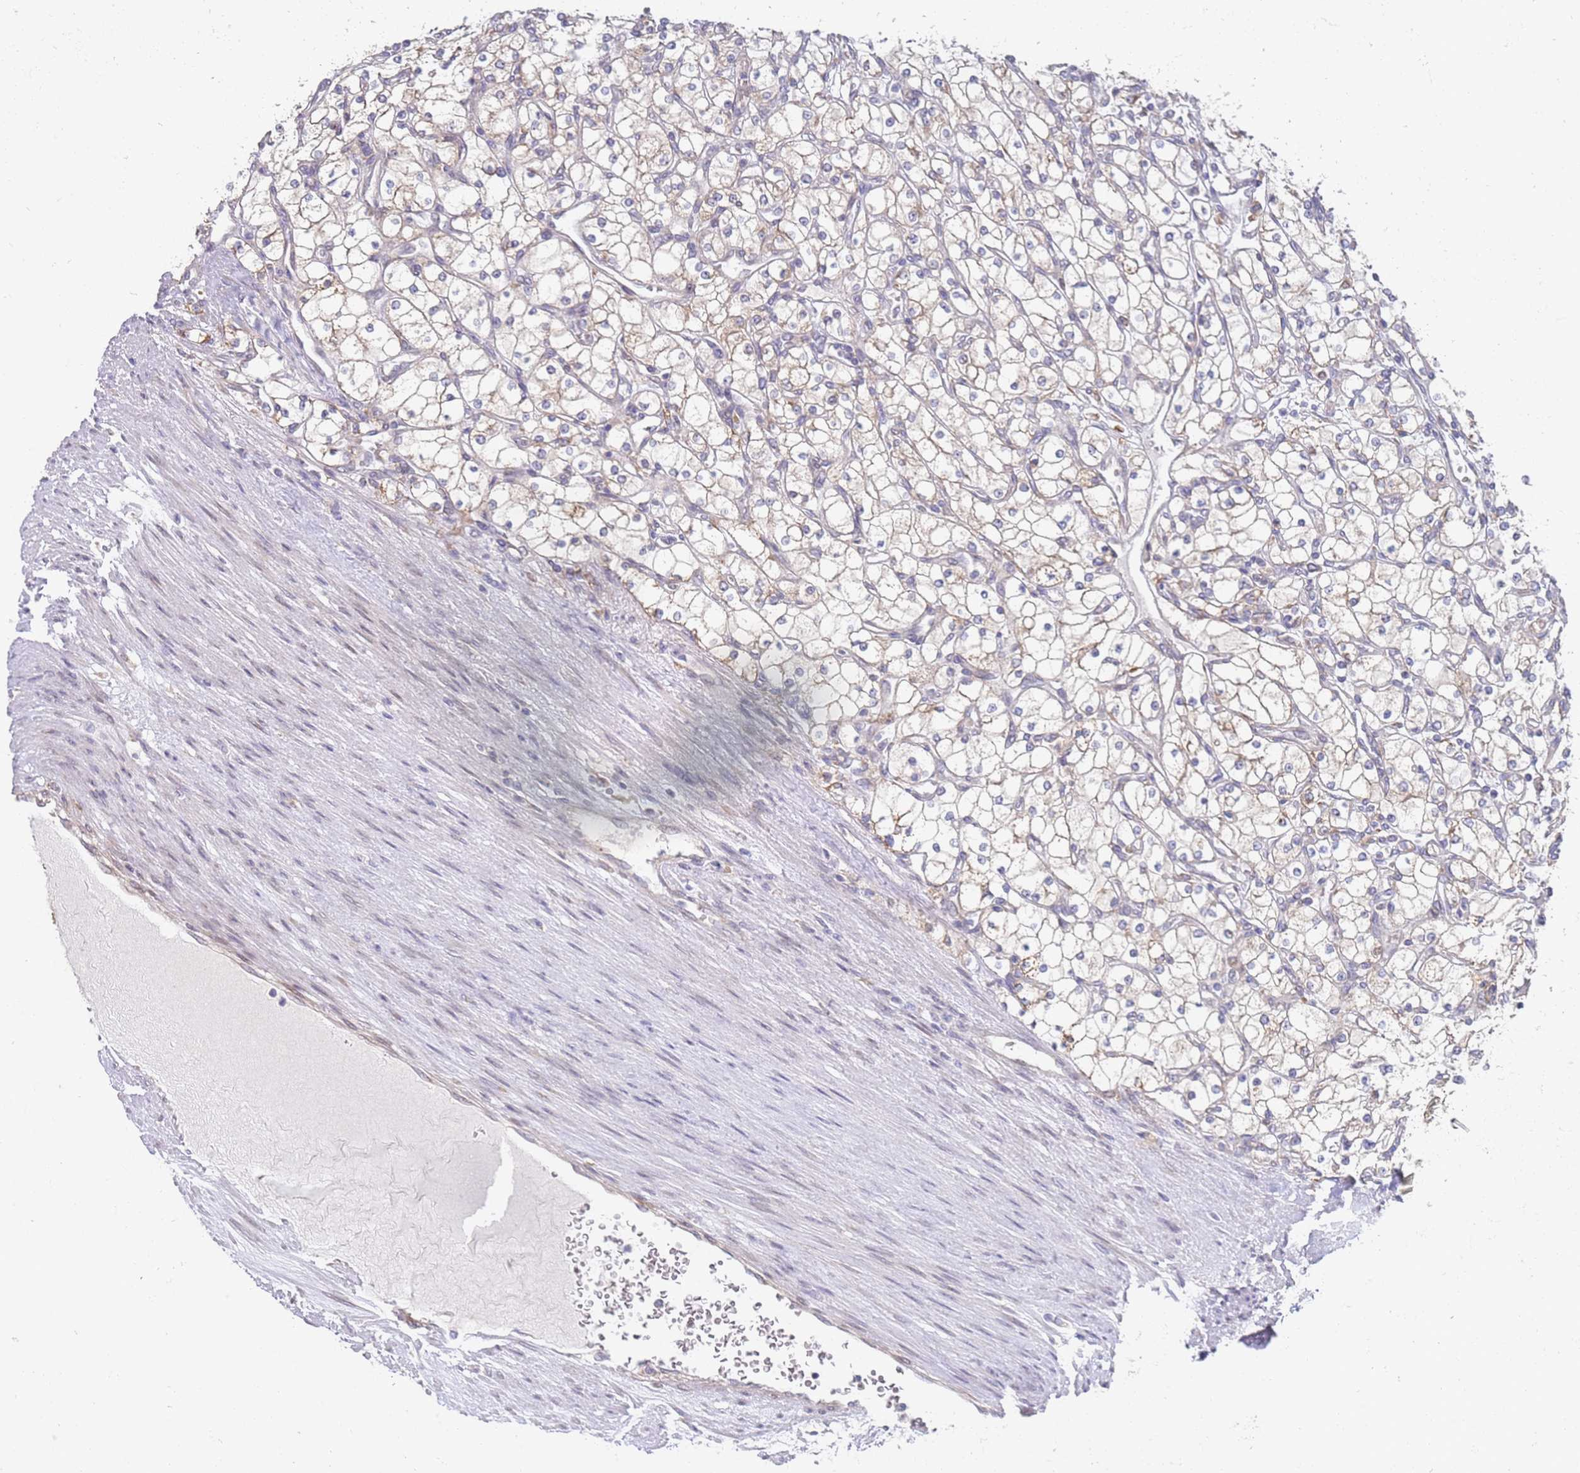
{"staining": {"intensity": "weak", "quantity": "<25%", "location": "cytoplasmic/membranous"}, "tissue": "renal cancer", "cell_type": "Tumor cells", "image_type": "cancer", "snomed": [{"axis": "morphology", "description": "Adenocarcinoma, NOS"}, {"axis": "topography", "description": "Kidney"}], "caption": "IHC of human adenocarcinoma (renal) demonstrates no expression in tumor cells.", "gene": "VRK2", "patient": {"sex": "male", "age": 80}}